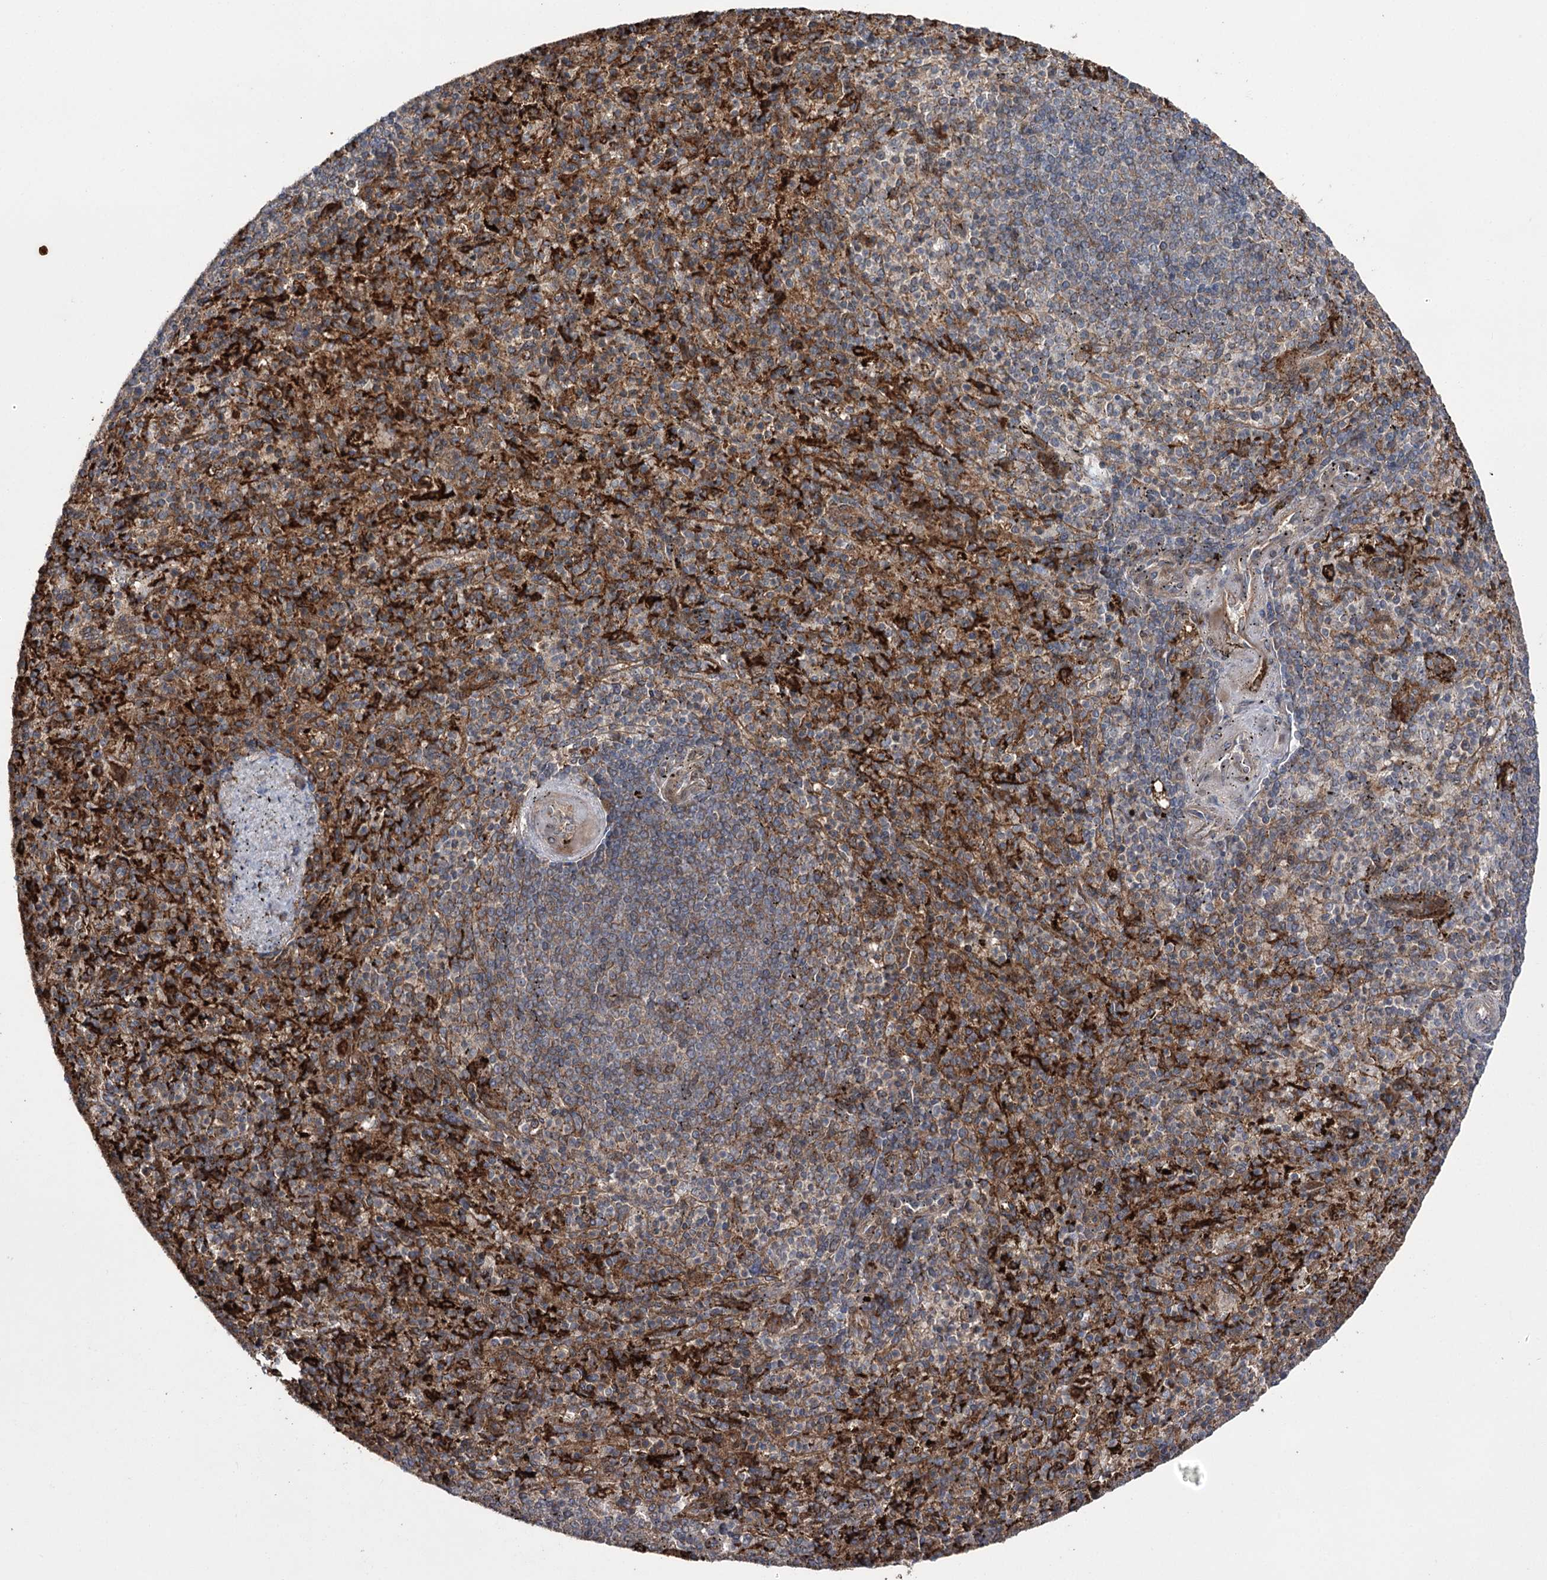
{"staining": {"intensity": "moderate", "quantity": "25%-75%", "location": "cytoplasmic/membranous"}, "tissue": "spleen", "cell_type": "Cells in red pulp", "image_type": "normal", "snomed": [{"axis": "morphology", "description": "Normal tissue, NOS"}, {"axis": "topography", "description": "Spleen"}], "caption": "An immunohistochemistry (IHC) image of benign tissue is shown. Protein staining in brown shows moderate cytoplasmic/membranous positivity in spleen within cells in red pulp. The staining was performed using DAB (3,3'-diaminobenzidine) to visualize the protein expression in brown, while the nuclei were stained in blue with hematoxylin (Magnification: 20x).", "gene": "OTUD1", "patient": {"sex": "female", "age": 74}}